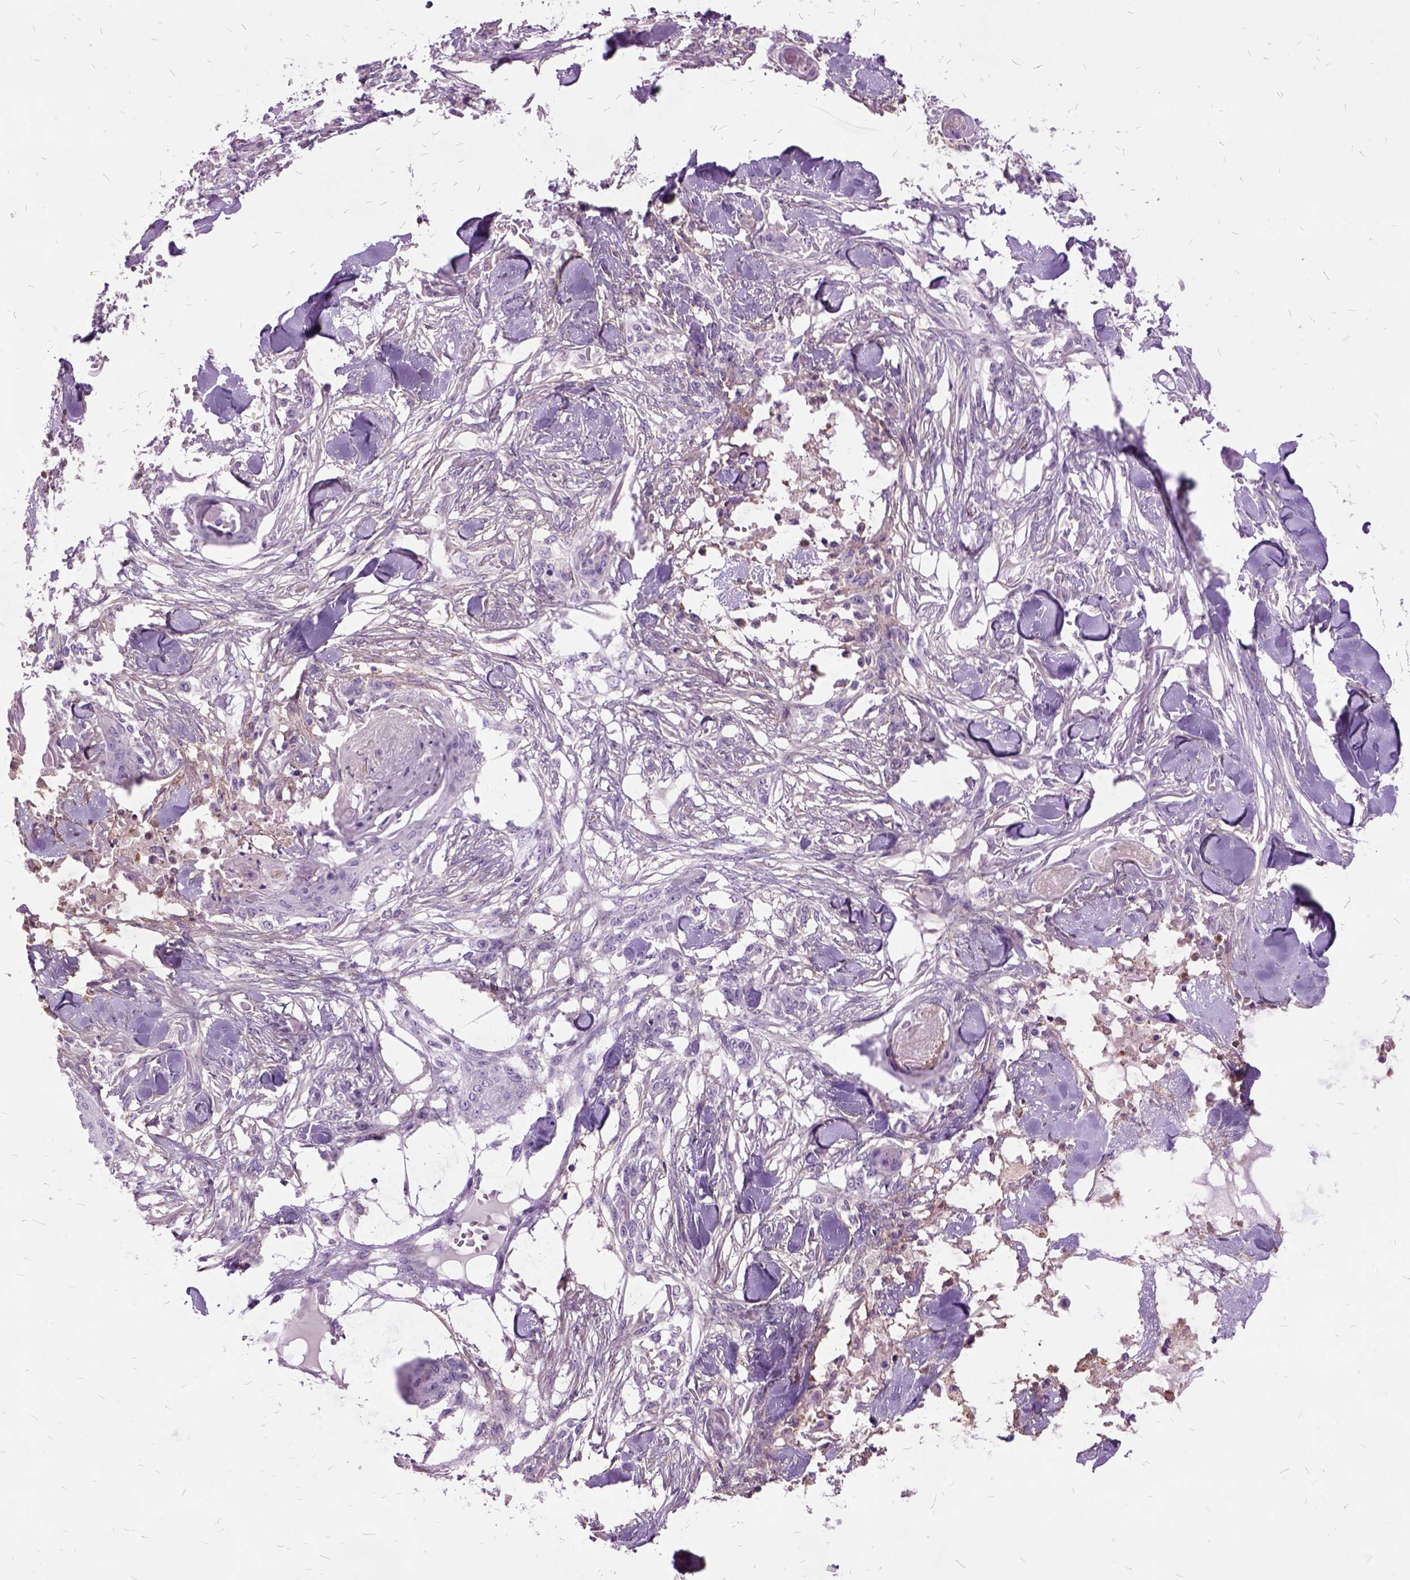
{"staining": {"intensity": "negative", "quantity": "none", "location": "none"}, "tissue": "skin cancer", "cell_type": "Tumor cells", "image_type": "cancer", "snomed": [{"axis": "morphology", "description": "Squamous cell carcinoma, NOS"}, {"axis": "topography", "description": "Skin"}], "caption": "Micrograph shows no protein expression in tumor cells of skin squamous cell carcinoma tissue. (Stains: DAB (3,3'-diaminobenzidine) immunohistochemistry (IHC) with hematoxylin counter stain, Microscopy: brightfield microscopy at high magnification).", "gene": "MME", "patient": {"sex": "female", "age": 59}}